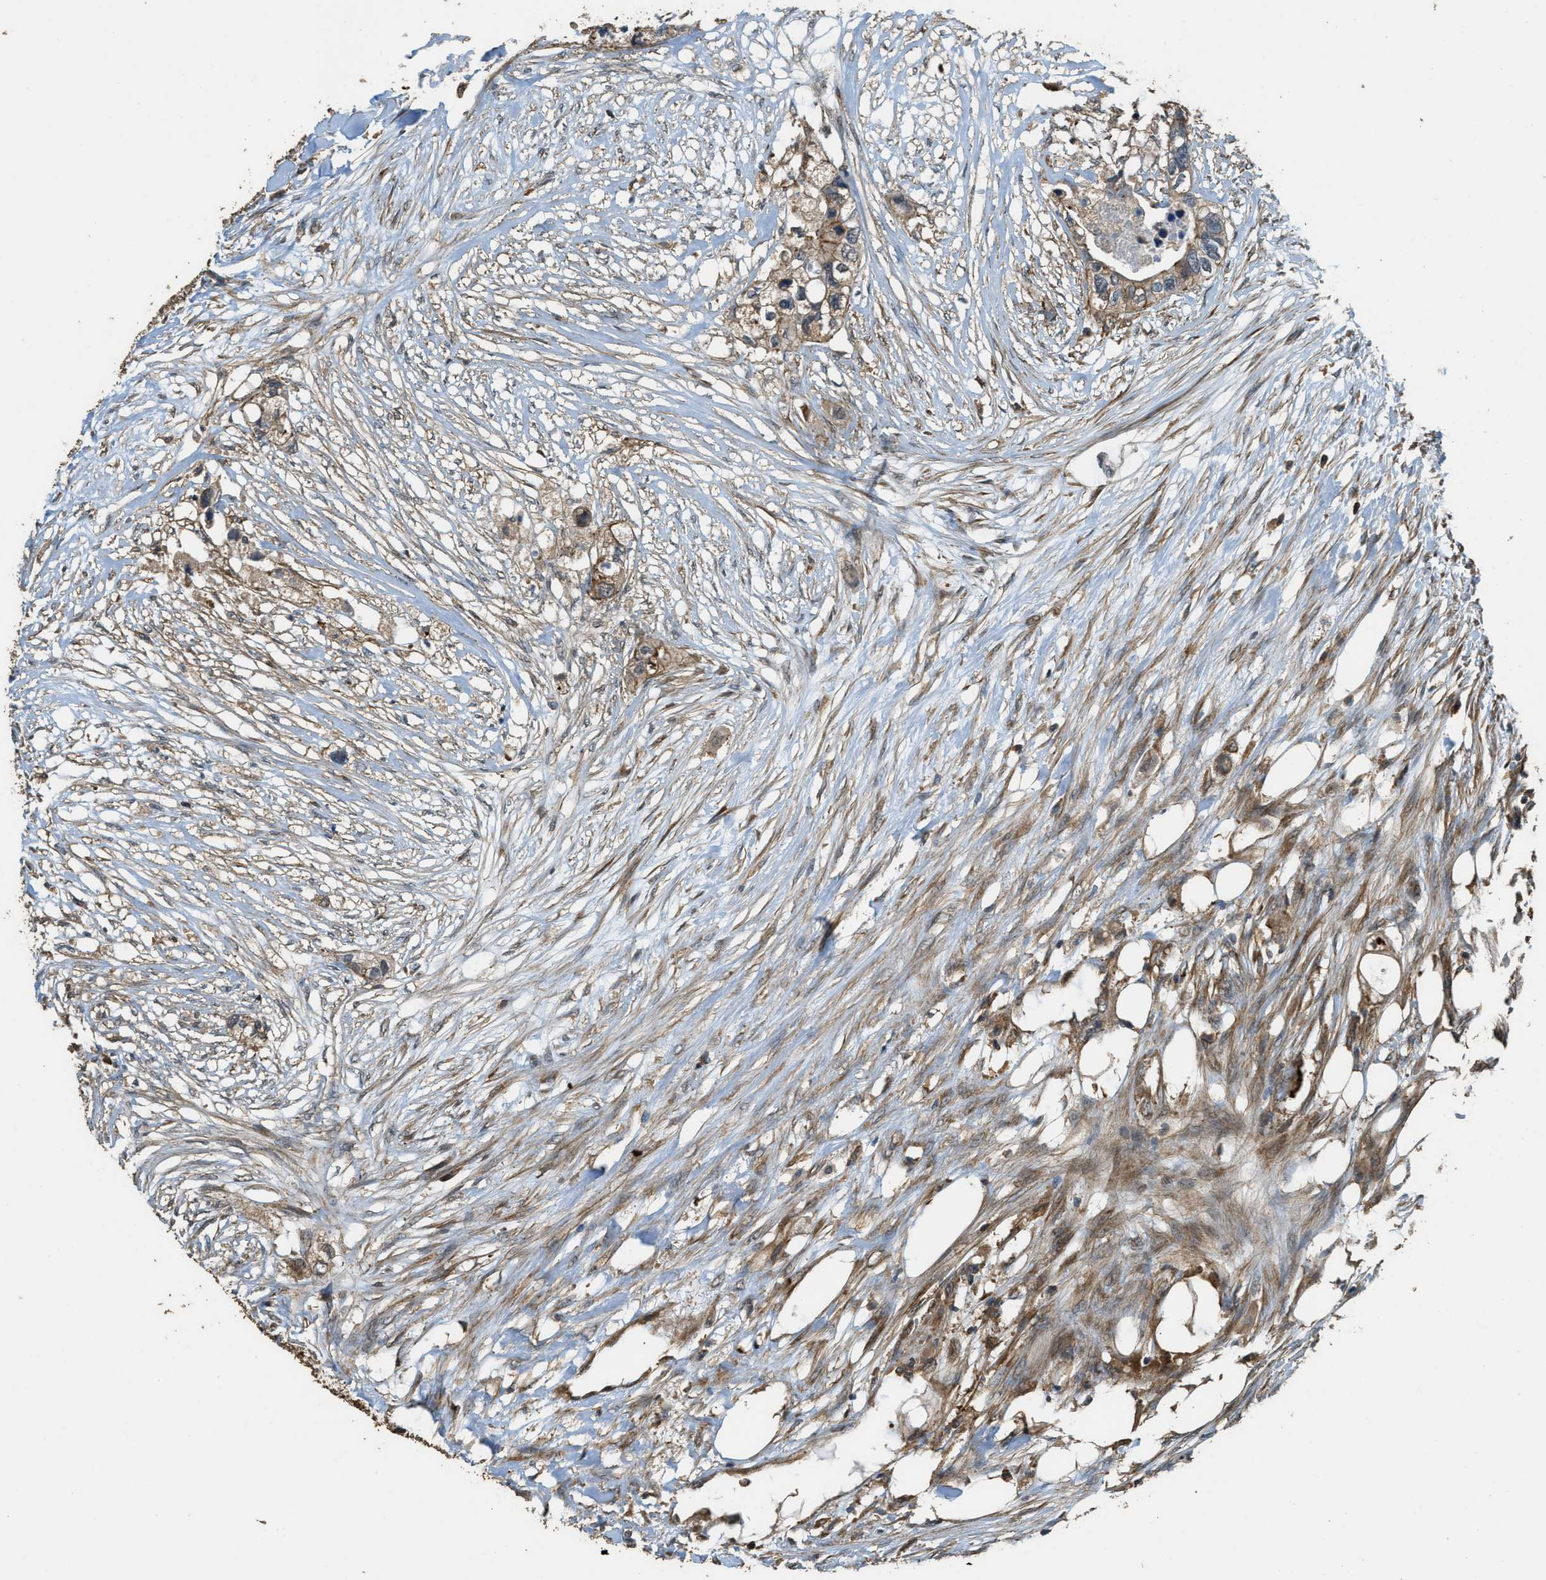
{"staining": {"intensity": "moderate", "quantity": ">75%", "location": "cytoplasmic/membranous"}, "tissue": "colorectal cancer", "cell_type": "Tumor cells", "image_type": "cancer", "snomed": [{"axis": "morphology", "description": "Adenocarcinoma, NOS"}, {"axis": "topography", "description": "Colon"}], "caption": "High-magnification brightfield microscopy of adenocarcinoma (colorectal) stained with DAB (brown) and counterstained with hematoxylin (blue). tumor cells exhibit moderate cytoplasmic/membranous expression is present in approximately>75% of cells.", "gene": "PPP6R3", "patient": {"sex": "female", "age": 57}}